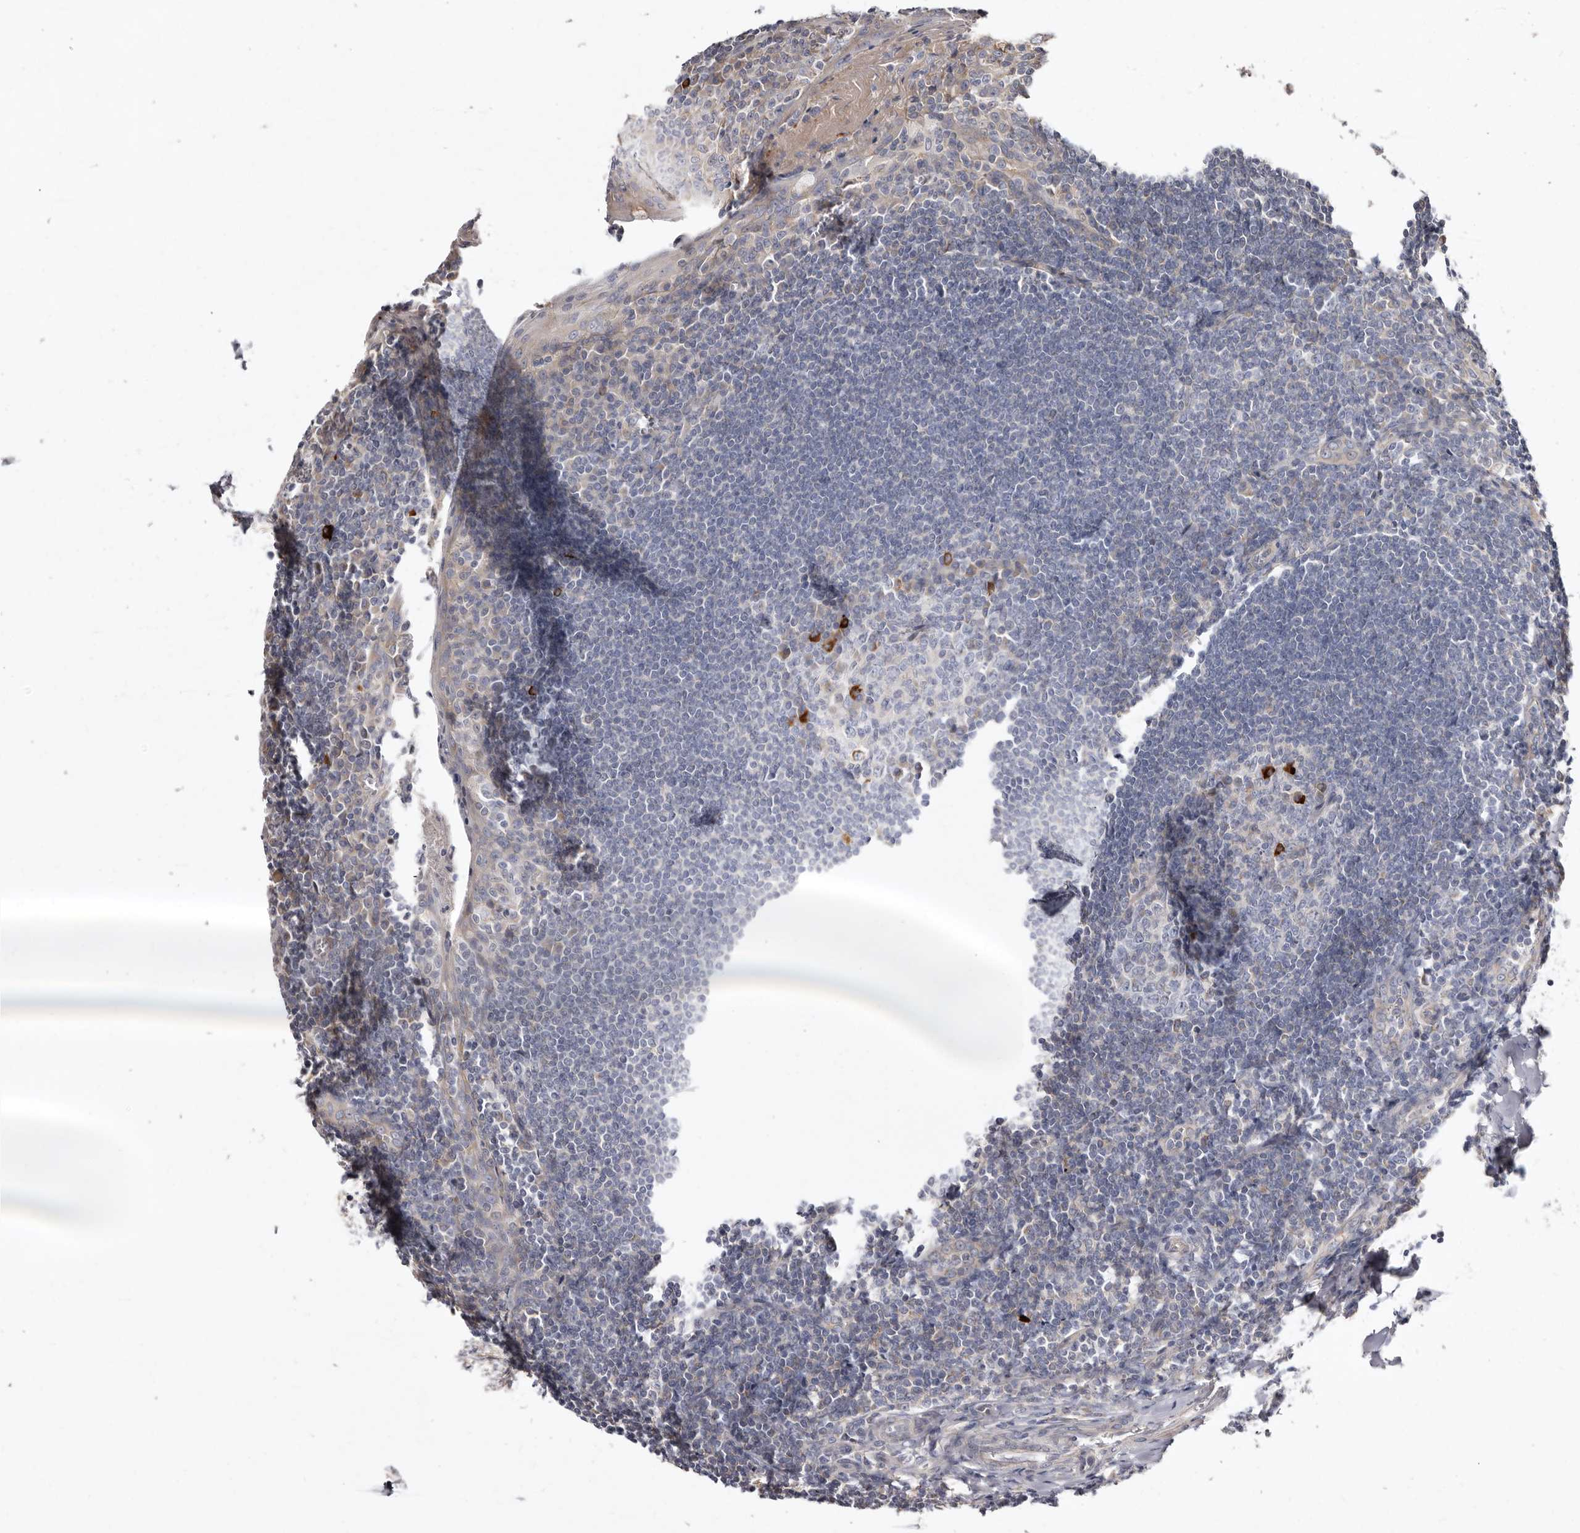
{"staining": {"intensity": "strong", "quantity": "<25%", "location": "cytoplasmic/membranous"}, "tissue": "tonsil", "cell_type": "Germinal center cells", "image_type": "normal", "snomed": [{"axis": "morphology", "description": "Normal tissue, NOS"}, {"axis": "topography", "description": "Tonsil"}], "caption": "Human tonsil stained for a protein (brown) demonstrates strong cytoplasmic/membranous positive positivity in approximately <25% of germinal center cells.", "gene": "ASIC5", "patient": {"sex": "male", "age": 27}}